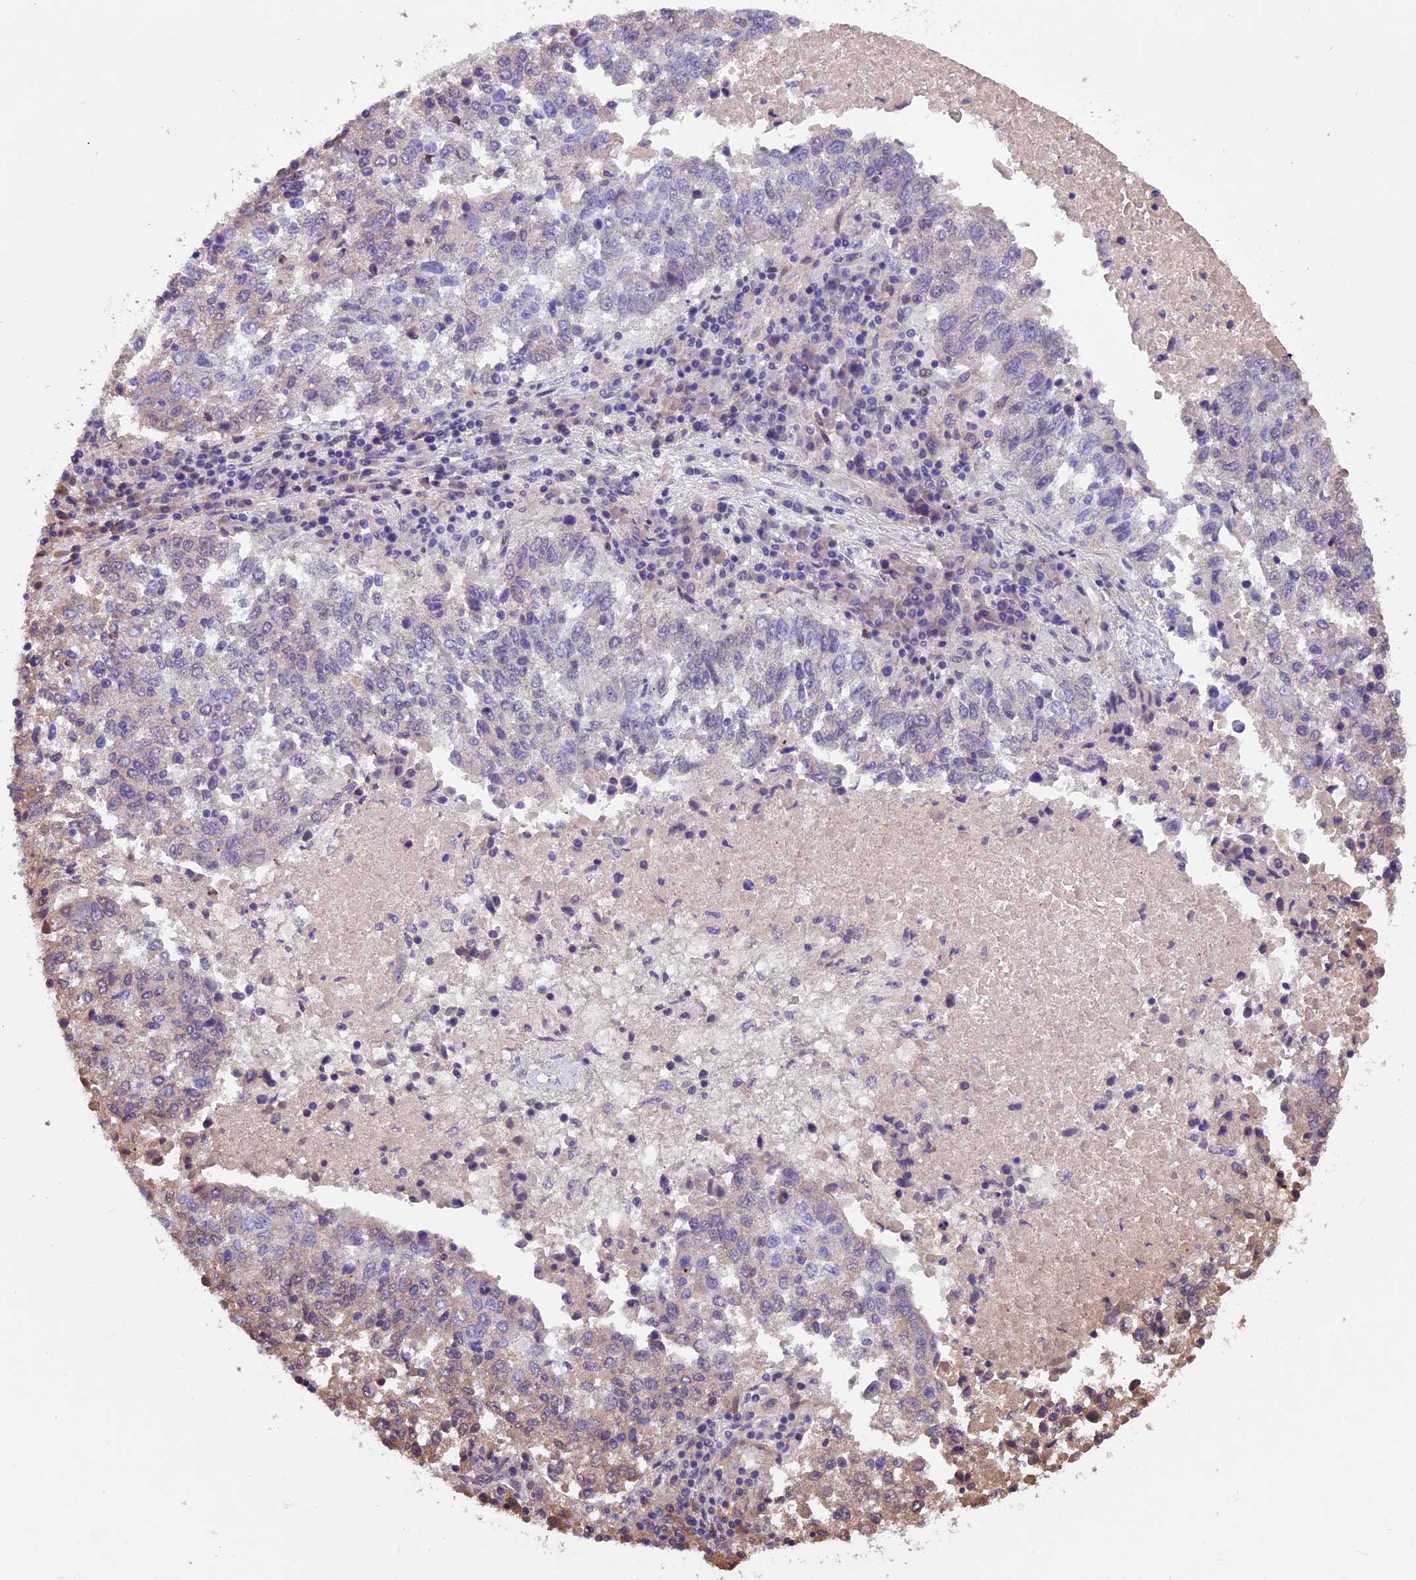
{"staining": {"intensity": "weak", "quantity": "<25%", "location": "cytoplasmic/membranous"}, "tissue": "lung cancer", "cell_type": "Tumor cells", "image_type": "cancer", "snomed": [{"axis": "morphology", "description": "Squamous cell carcinoma, NOS"}, {"axis": "topography", "description": "Lung"}], "caption": "This is a image of immunohistochemistry staining of squamous cell carcinoma (lung), which shows no positivity in tumor cells.", "gene": "CCSER1", "patient": {"sex": "male", "age": 73}}